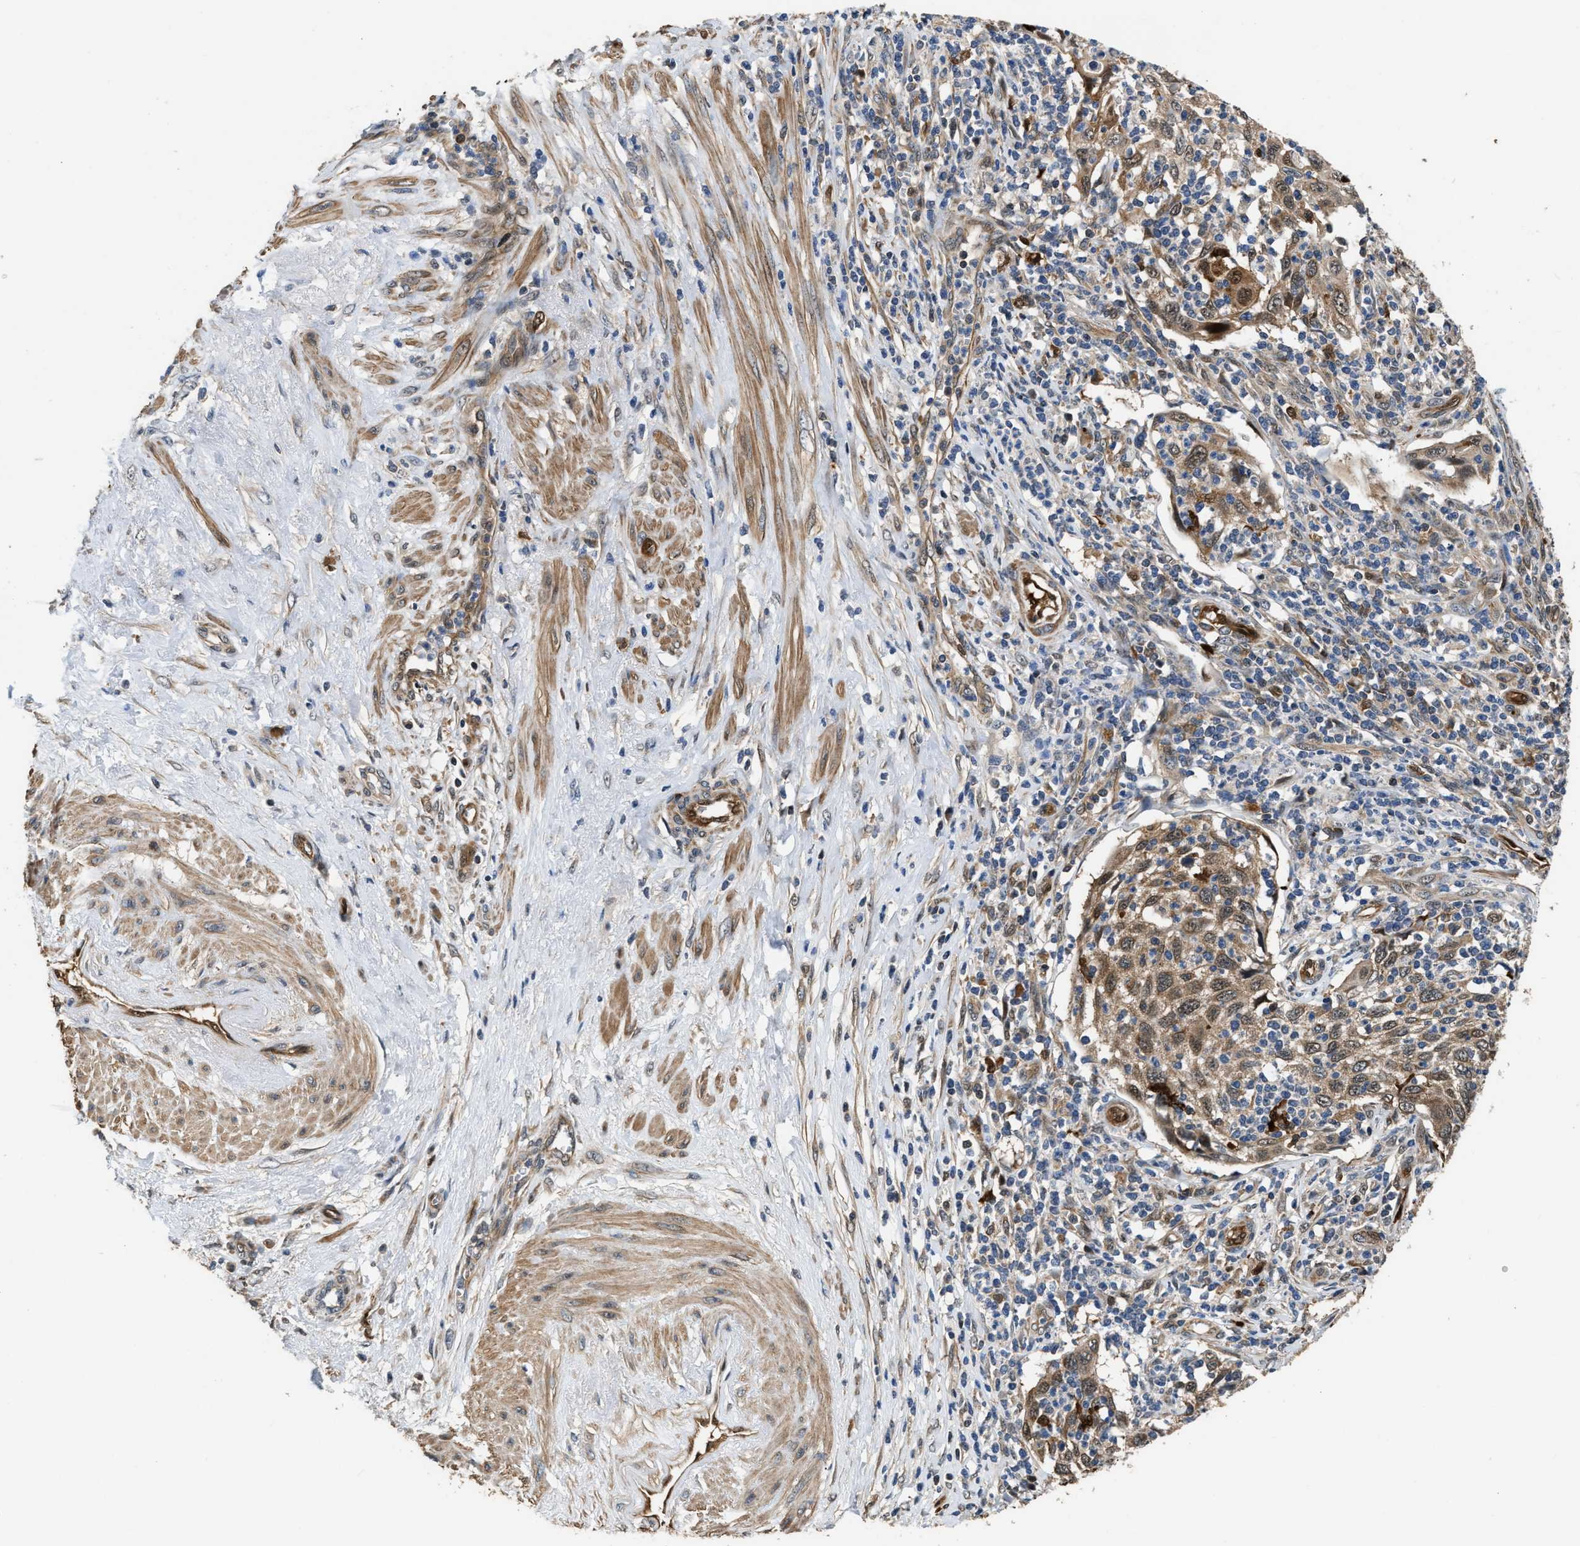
{"staining": {"intensity": "moderate", "quantity": ">75%", "location": "cytoplasmic/membranous,nuclear"}, "tissue": "cervical cancer", "cell_type": "Tumor cells", "image_type": "cancer", "snomed": [{"axis": "morphology", "description": "Squamous cell carcinoma, NOS"}, {"axis": "topography", "description": "Cervix"}], "caption": "Protein staining shows moderate cytoplasmic/membranous and nuclear expression in approximately >75% of tumor cells in squamous cell carcinoma (cervical). The protein is shown in brown color, while the nuclei are stained blue.", "gene": "PPA1", "patient": {"sex": "female", "age": 70}}